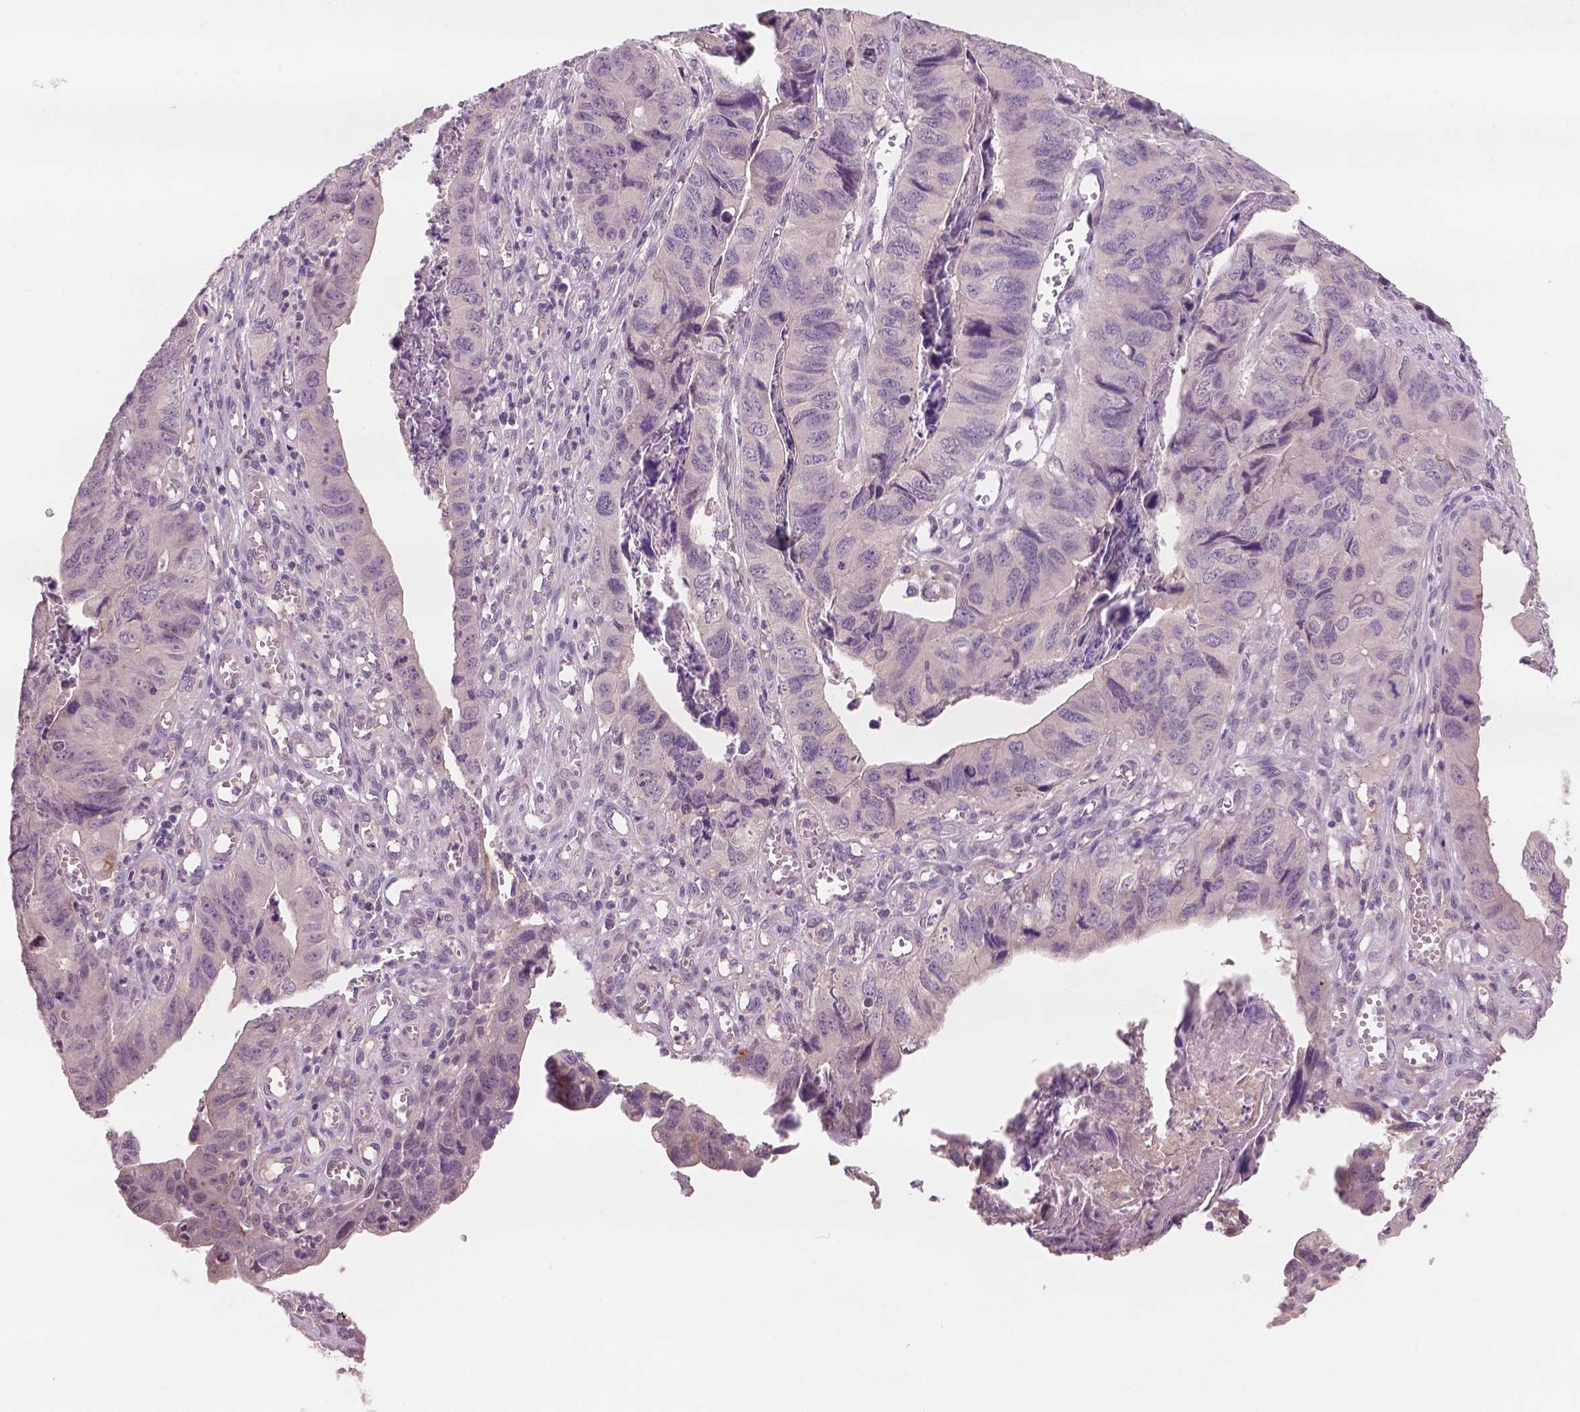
{"staining": {"intensity": "negative", "quantity": "none", "location": "none"}, "tissue": "stomach cancer", "cell_type": "Tumor cells", "image_type": "cancer", "snomed": [{"axis": "morphology", "description": "Adenocarcinoma, NOS"}, {"axis": "topography", "description": "Stomach, lower"}], "caption": "Stomach adenocarcinoma was stained to show a protein in brown. There is no significant positivity in tumor cells.", "gene": "KRT17", "patient": {"sex": "male", "age": 77}}